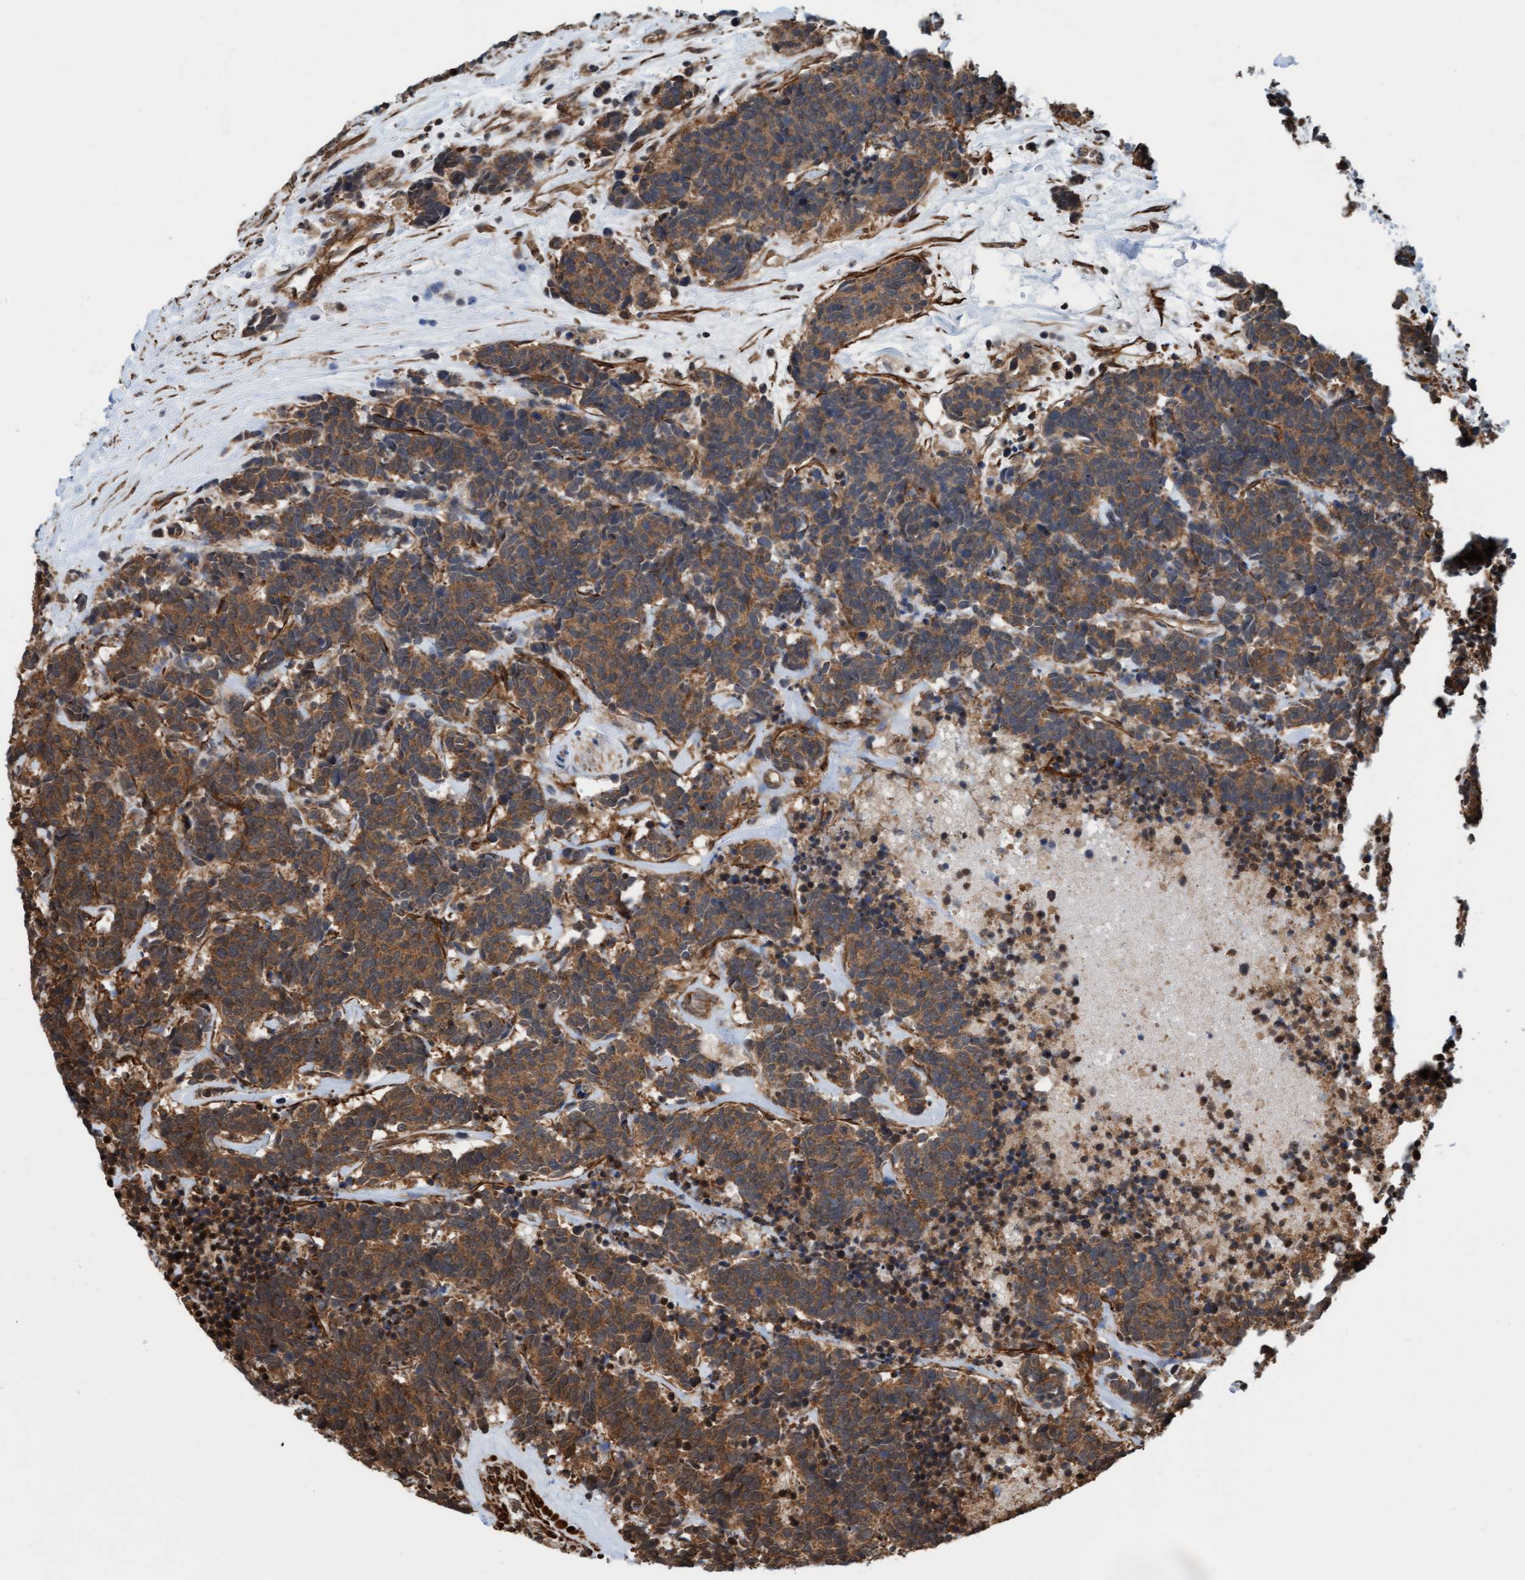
{"staining": {"intensity": "moderate", "quantity": ">75%", "location": "cytoplasmic/membranous"}, "tissue": "carcinoid", "cell_type": "Tumor cells", "image_type": "cancer", "snomed": [{"axis": "morphology", "description": "Carcinoma, NOS"}, {"axis": "morphology", "description": "Carcinoid, malignant, NOS"}, {"axis": "topography", "description": "Urinary bladder"}], "caption": "High-magnification brightfield microscopy of carcinoma stained with DAB (3,3'-diaminobenzidine) (brown) and counterstained with hematoxylin (blue). tumor cells exhibit moderate cytoplasmic/membranous expression is seen in about>75% of cells.", "gene": "STXBP4", "patient": {"sex": "male", "age": 57}}